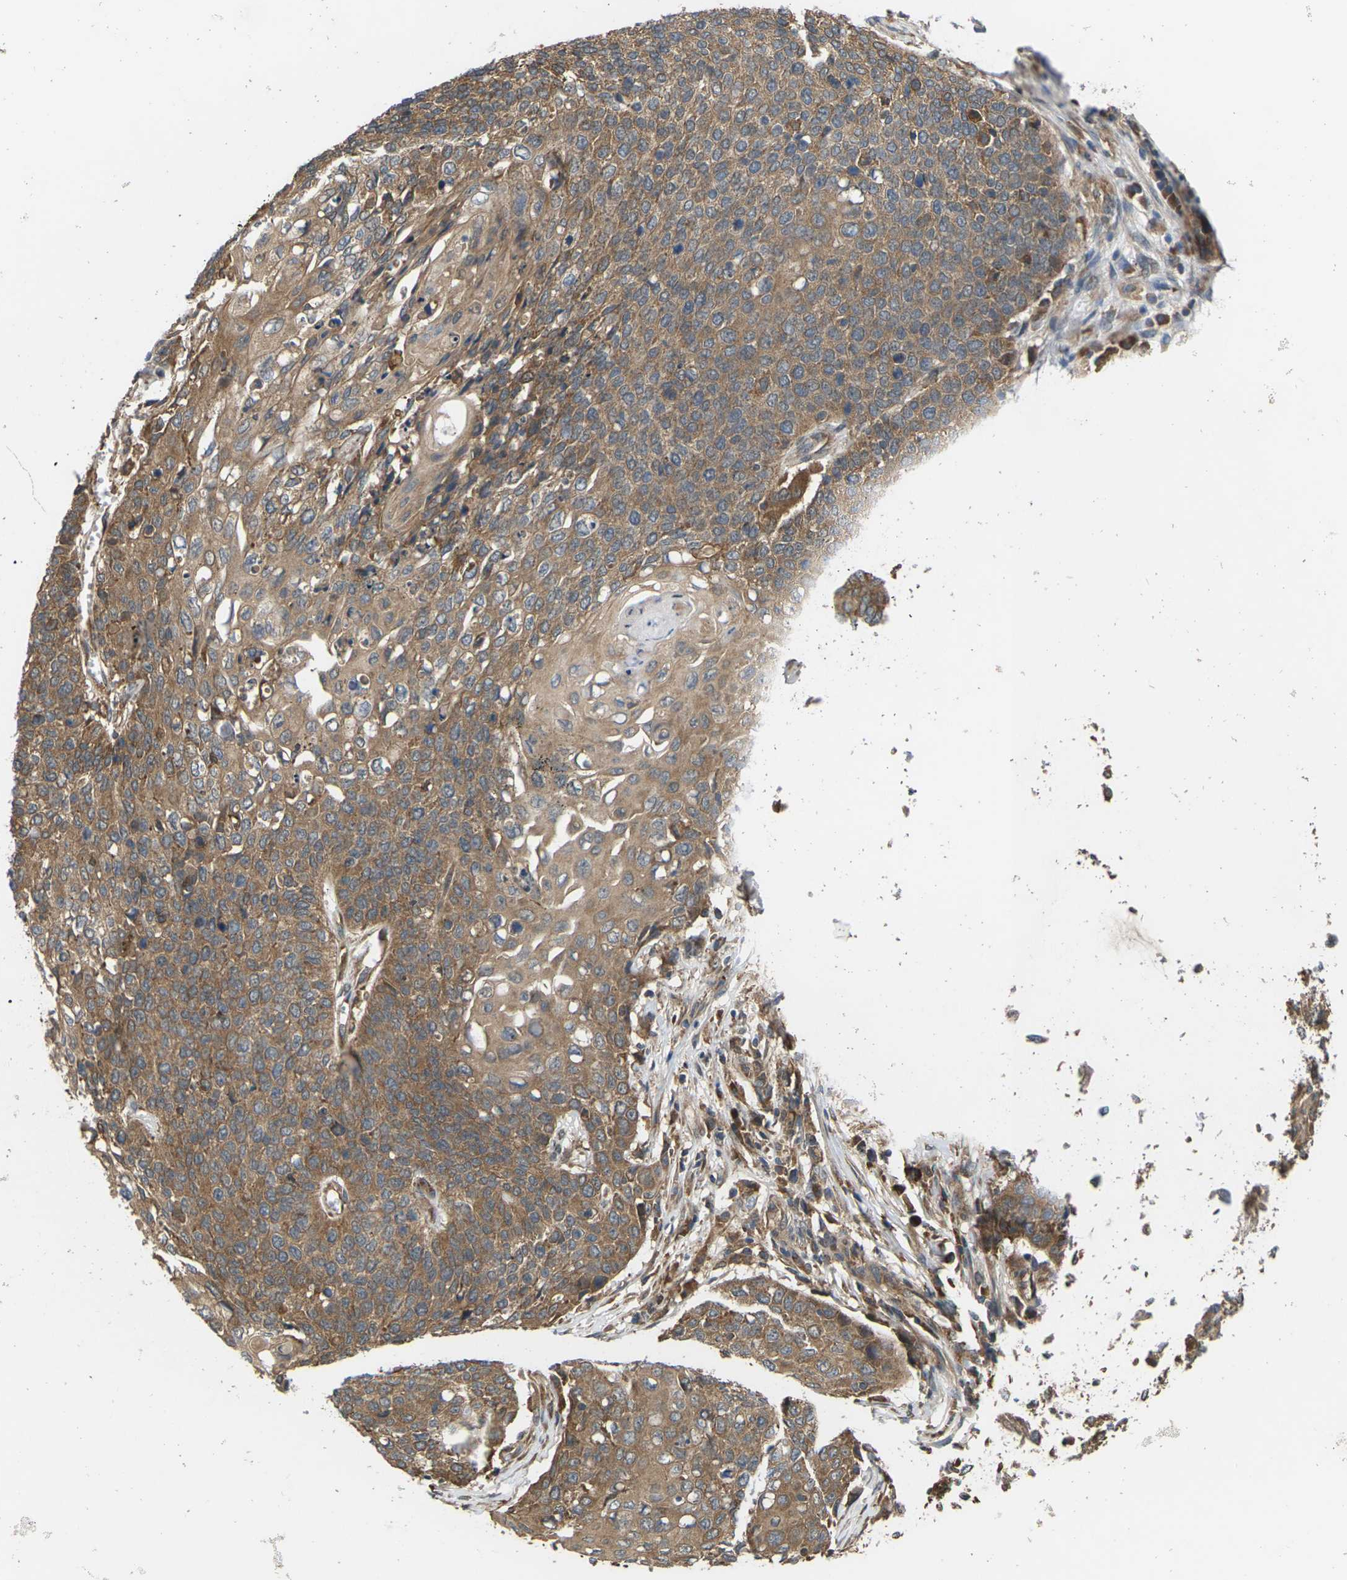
{"staining": {"intensity": "moderate", "quantity": ">75%", "location": "cytoplasmic/membranous"}, "tissue": "cervical cancer", "cell_type": "Tumor cells", "image_type": "cancer", "snomed": [{"axis": "morphology", "description": "Squamous cell carcinoma, NOS"}, {"axis": "topography", "description": "Cervix"}], "caption": "Protein analysis of cervical squamous cell carcinoma tissue reveals moderate cytoplasmic/membranous expression in approximately >75% of tumor cells. (brown staining indicates protein expression, while blue staining denotes nuclei).", "gene": "NRAS", "patient": {"sex": "female", "age": 39}}